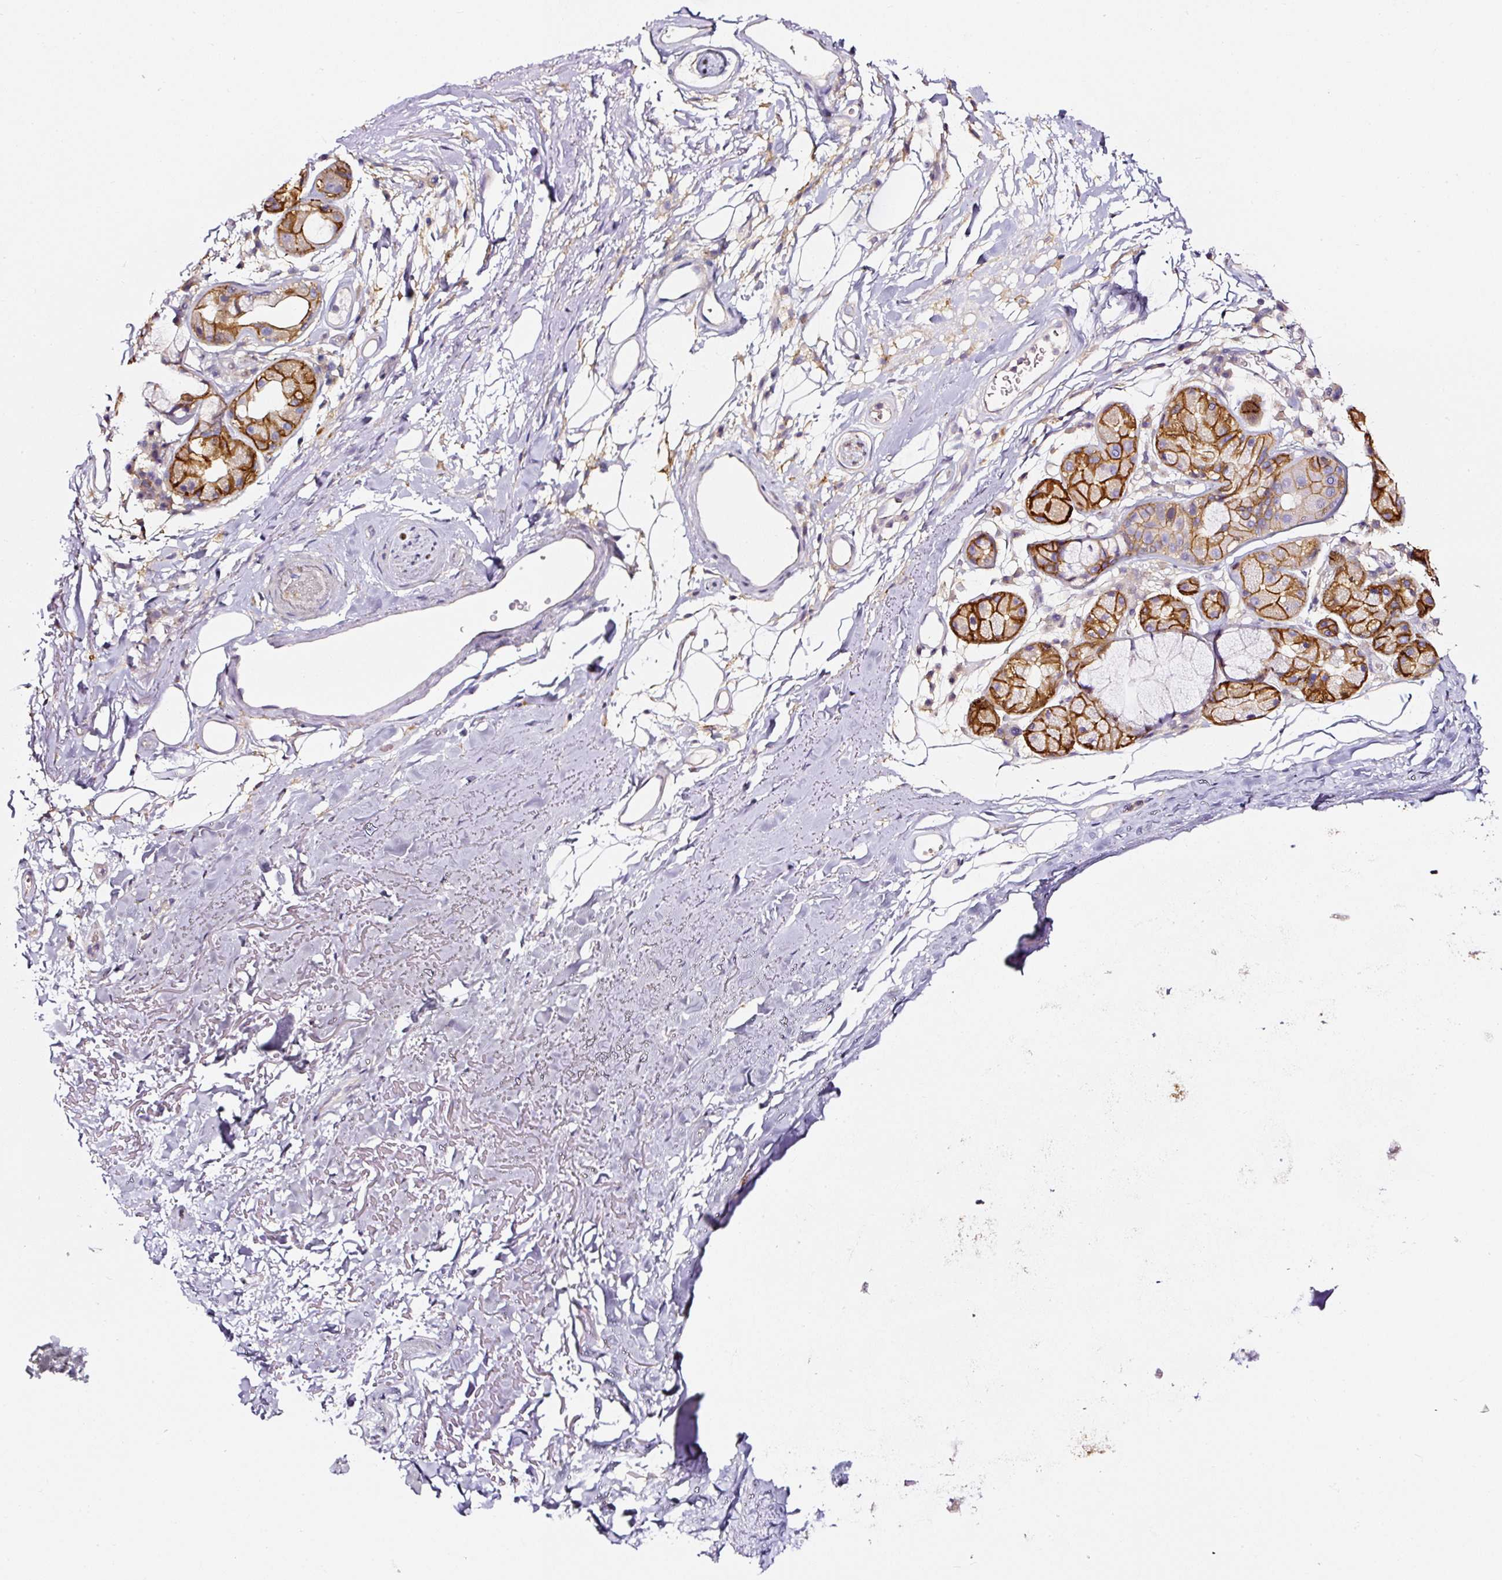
{"staining": {"intensity": "negative", "quantity": "none", "location": "none"}, "tissue": "adipose tissue", "cell_type": "Adipocytes", "image_type": "normal", "snomed": [{"axis": "morphology", "description": "Normal tissue, NOS"}, {"axis": "topography", "description": "Cartilage tissue"}], "caption": "A high-resolution image shows IHC staining of unremarkable adipose tissue, which exhibits no significant staining in adipocytes.", "gene": "CD47", "patient": {"sex": "male", "age": 80}}